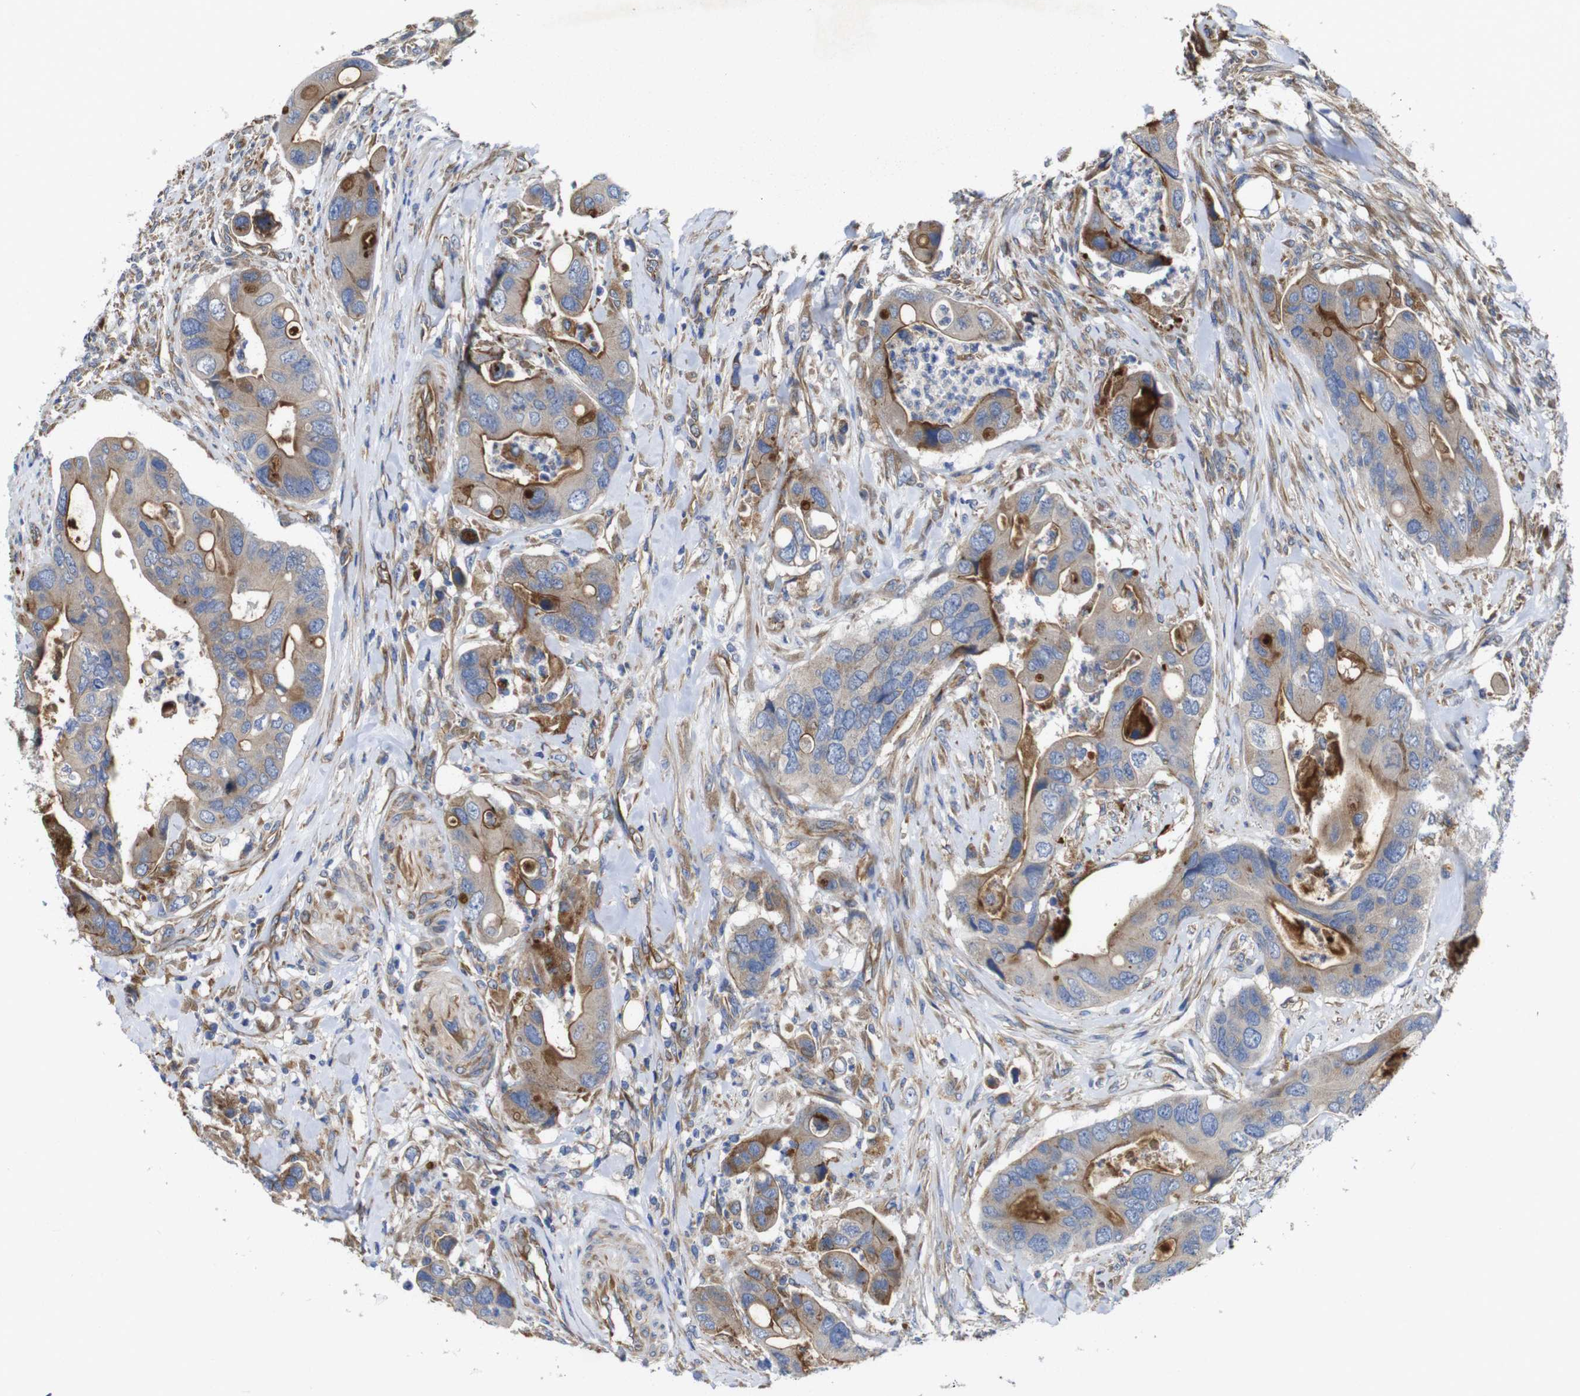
{"staining": {"intensity": "moderate", "quantity": ">75%", "location": "cytoplasmic/membranous"}, "tissue": "colorectal cancer", "cell_type": "Tumor cells", "image_type": "cancer", "snomed": [{"axis": "morphology", "description": "Adenocarcinoma, NOS"}, {"axis": "topography", "description": "Rectum"}], "caption": "Adenocarcinoma (colorectal) stained with a protein marker displays moderate staining in tumor cells.", "gene": "POMK", "patient": {"sex": "female", "age": 57}}